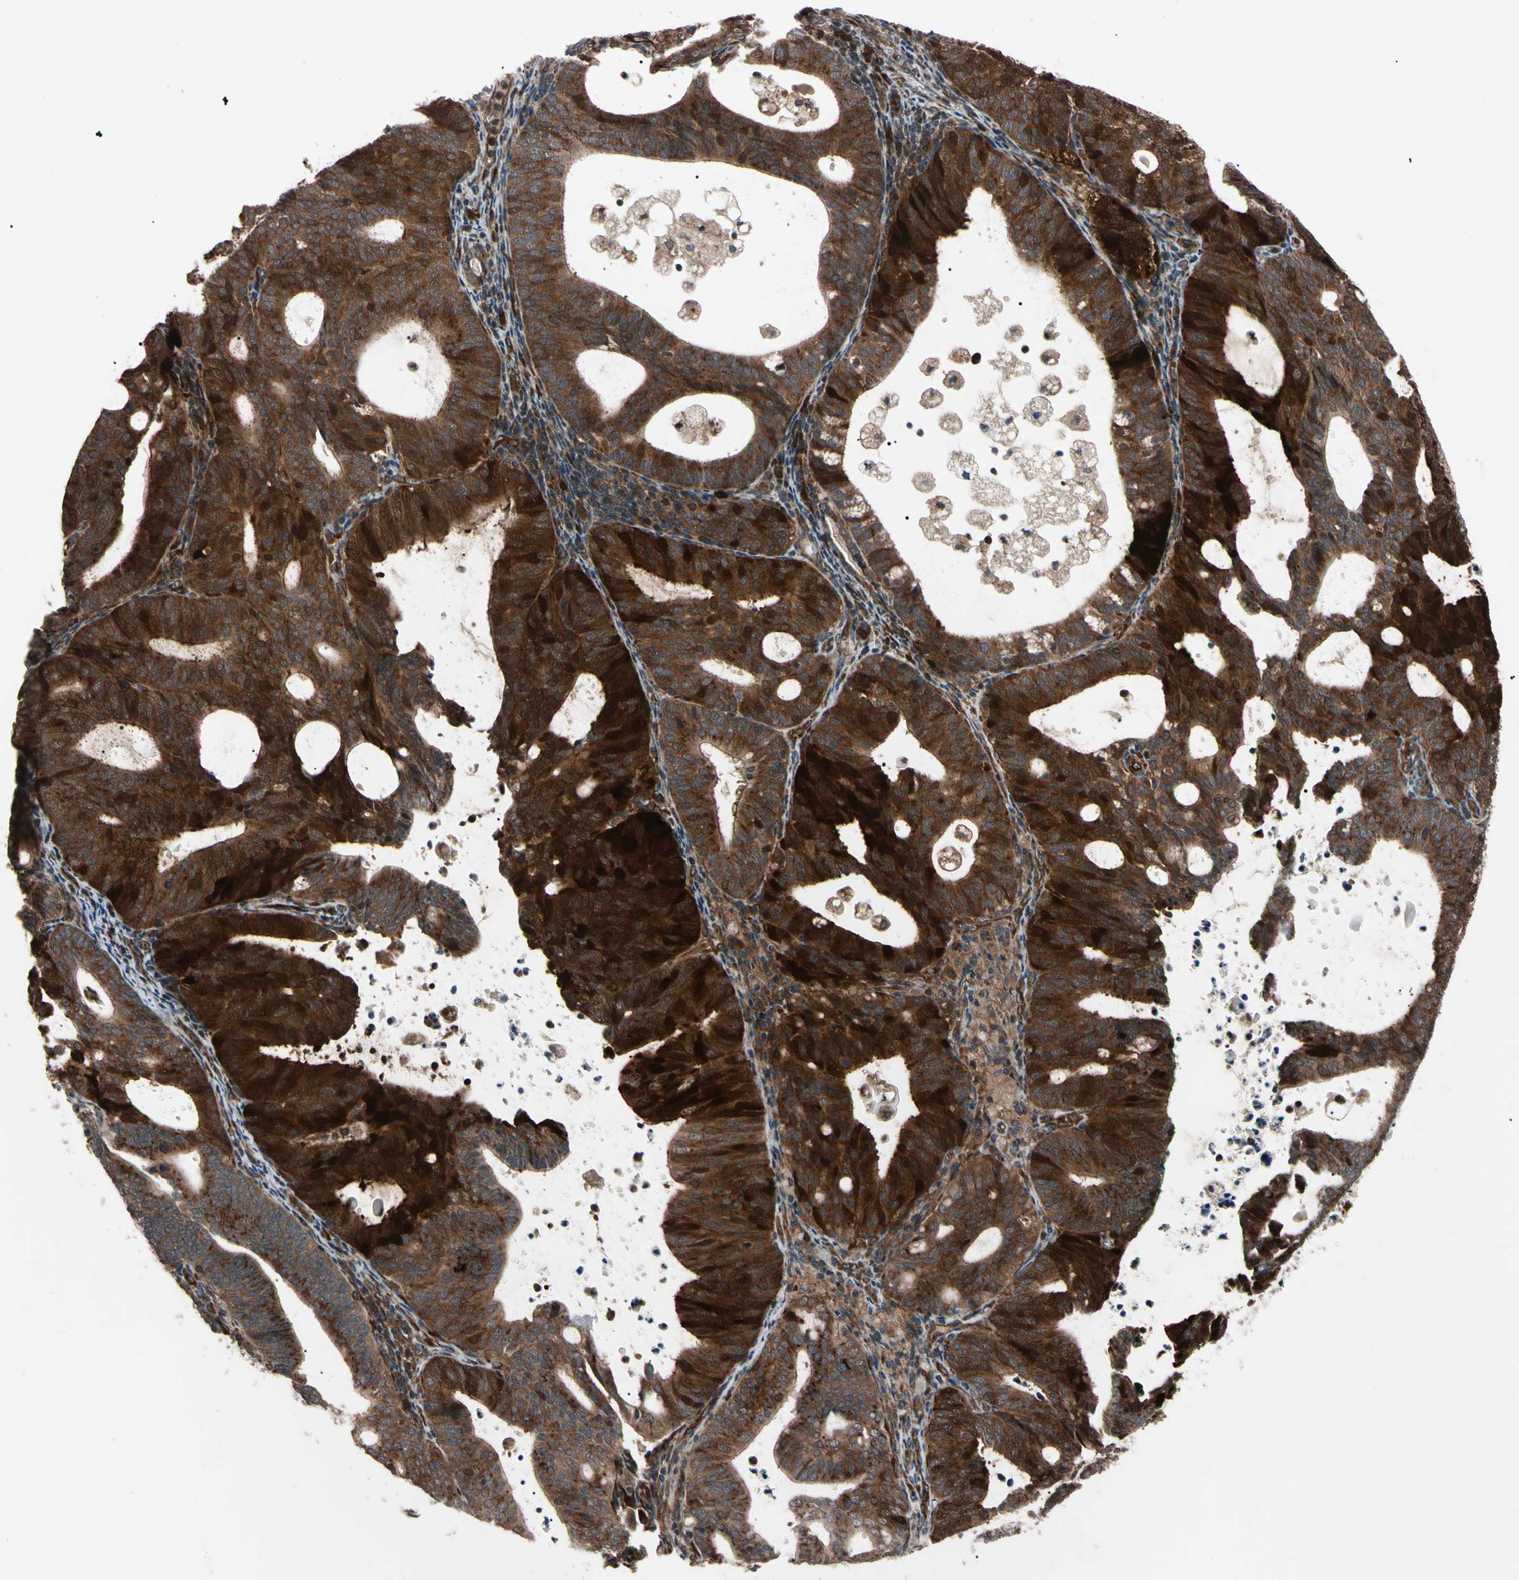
{"staining": {"intensity": "strong", "quantity": ">75%", "location": "cytoplasmic/membranous"}, "tissue": "endometrial cancer", "cell_type": "Tumor cells", "image_type": "cancer", "snomed": [{"axis": "morphology", "description": "Adenocarcinoma, NOS"}, {"axis": "topography", "description": "Uterus"}], "caption": "The histopathology image reveals immunohistochemical staining of endometrial cancer (adenocarcinoma). There is strong cytoplasmic/membranous staining is appreciated in about >75% of tumor cells. (IHC, brightfield microscopy, high magnification).", "gene": "GUCY1B1", "patient": {"sex": "female", "age": 83}}